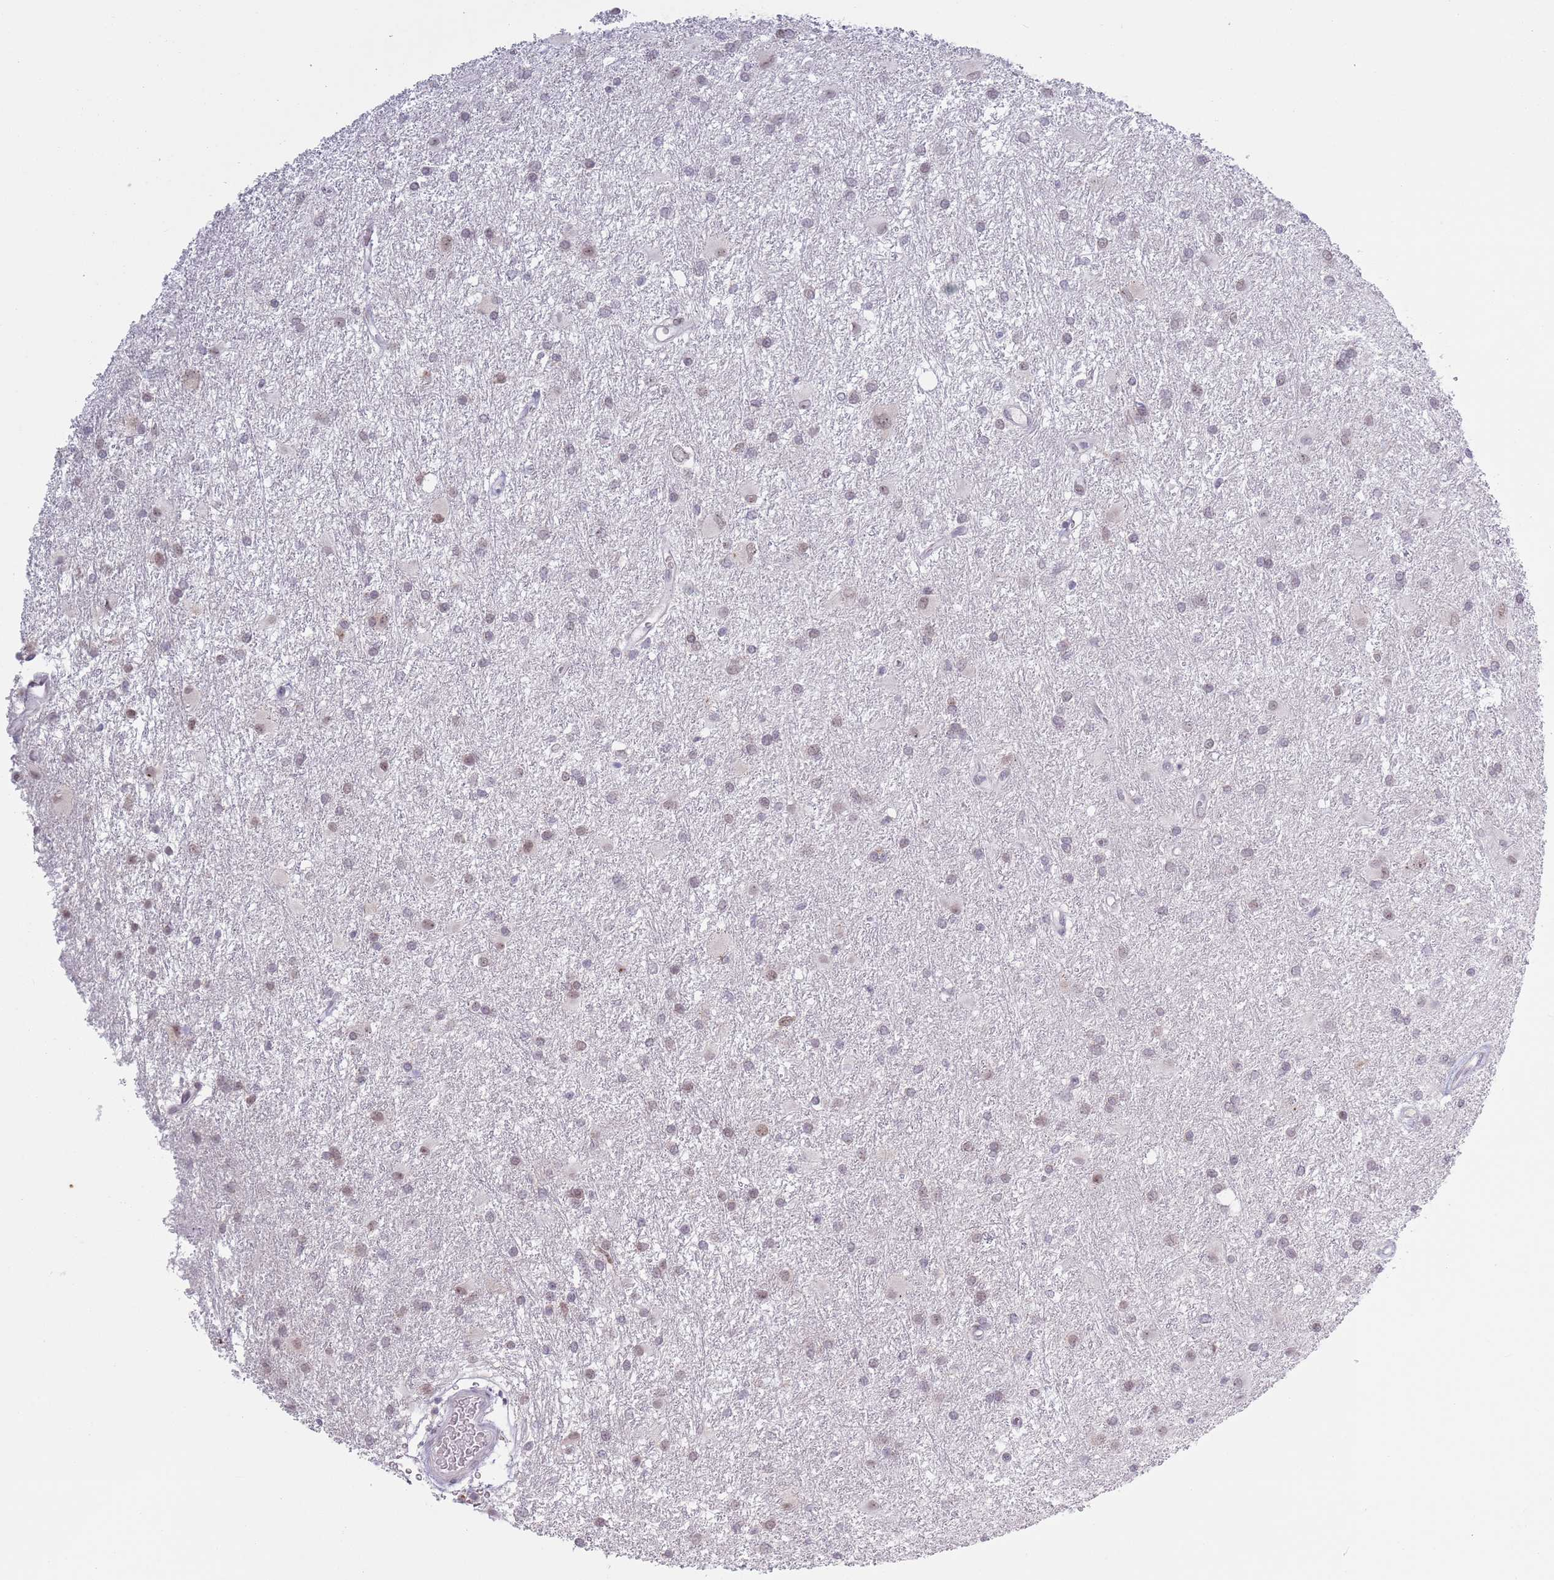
{"staining": {"intensity": "moderate", "quantity": "<25%", "location": "nuclear"}, "tissue": "glioma", "cell_type": "Tumor cells", "image_type": "cancer", "snomed": [{"axis": "morphology", "description": "Glioma, malignant, High grade"}, {"axis": "topography", "description": "Brain"}], "caption": "Tumor cells reveal low levels of moderate nuclear positivity in approximately <25% of cells in human glioma. (Brightfield microscopy of DAB IHC at high magnification).", "gene": "MRPL34", "patient": {"sex": "female", "age": 50}}